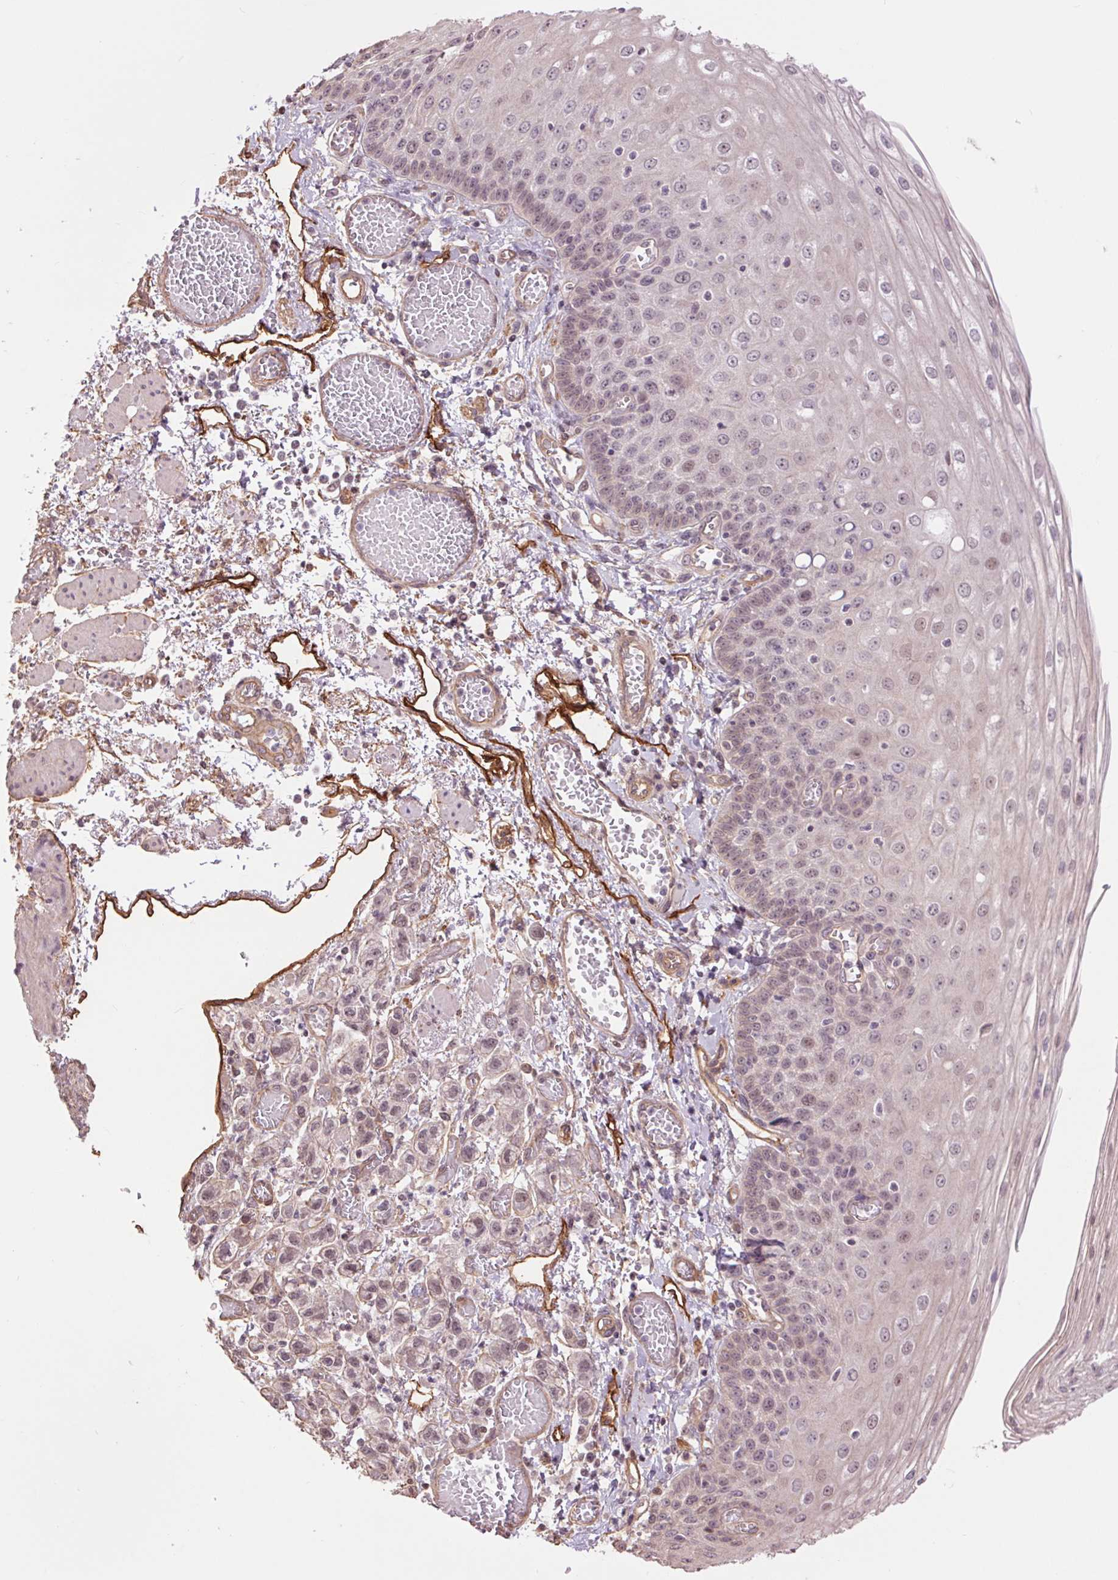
{"staining": {"intensity": "weak", "quantity": "<25%", "location": "cytoplasmic/membranous,nuclear"}, "tissue": "esophagus", "cell_type": "Squamous epithelial cells", "image_type": "normal", "snomed": [{"axis": "morphology", "description": "Normal tissue, NOS"}, {"axis": "morphology", "description": "Adenocarcinoma, NOS"}, {"axis": "topography", "description": "Esophagus"}], "caption": "Immunohistochemical staining of benign human esophagus shows no significant expression in squamous epithelial cells. (DAB (3,3'-diaminobenzidine) immunohistochemistry, high magnification).", "gene": "PALM", "patient": {"sex": "male", "age": 81}}